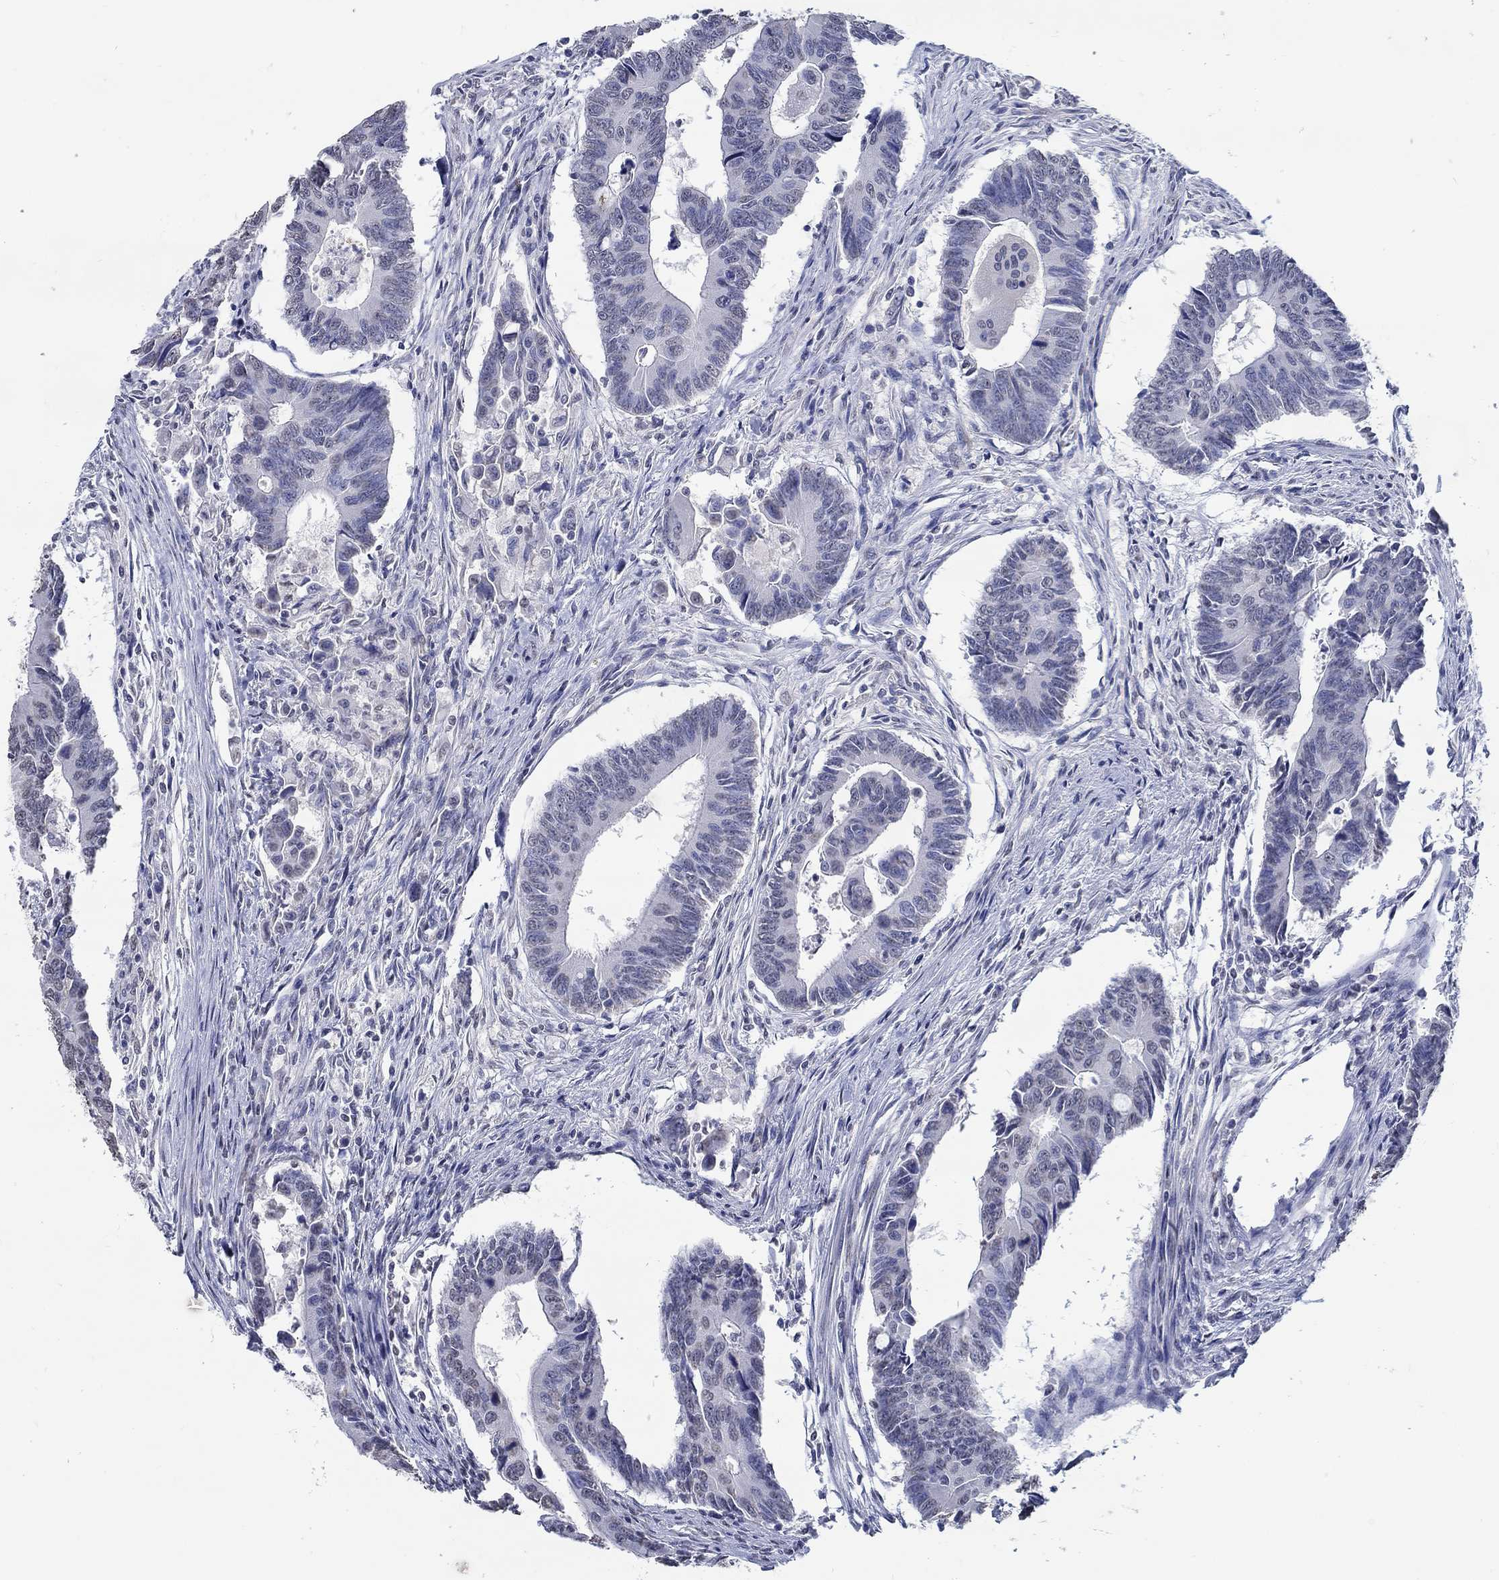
{"staining": {"intensity": "negative", "quantity": "none", "location": "none"}, "tissue": "colorectal cancer", "cell_type": "Tumor cells", "image_type": "cancer", "snomed": [{"axis": "morphology", "description": "Adenocarcinoma, NOS"}, {"axis": "topography", "description": "Rectum"}], "caption": "Human colorectal cancer stained for a protein using immunohistochemistry (IHC) displays no positivity in tumor cells.", "gene": "PDE1B", "patient": {"sex": "male", "age": 67}}